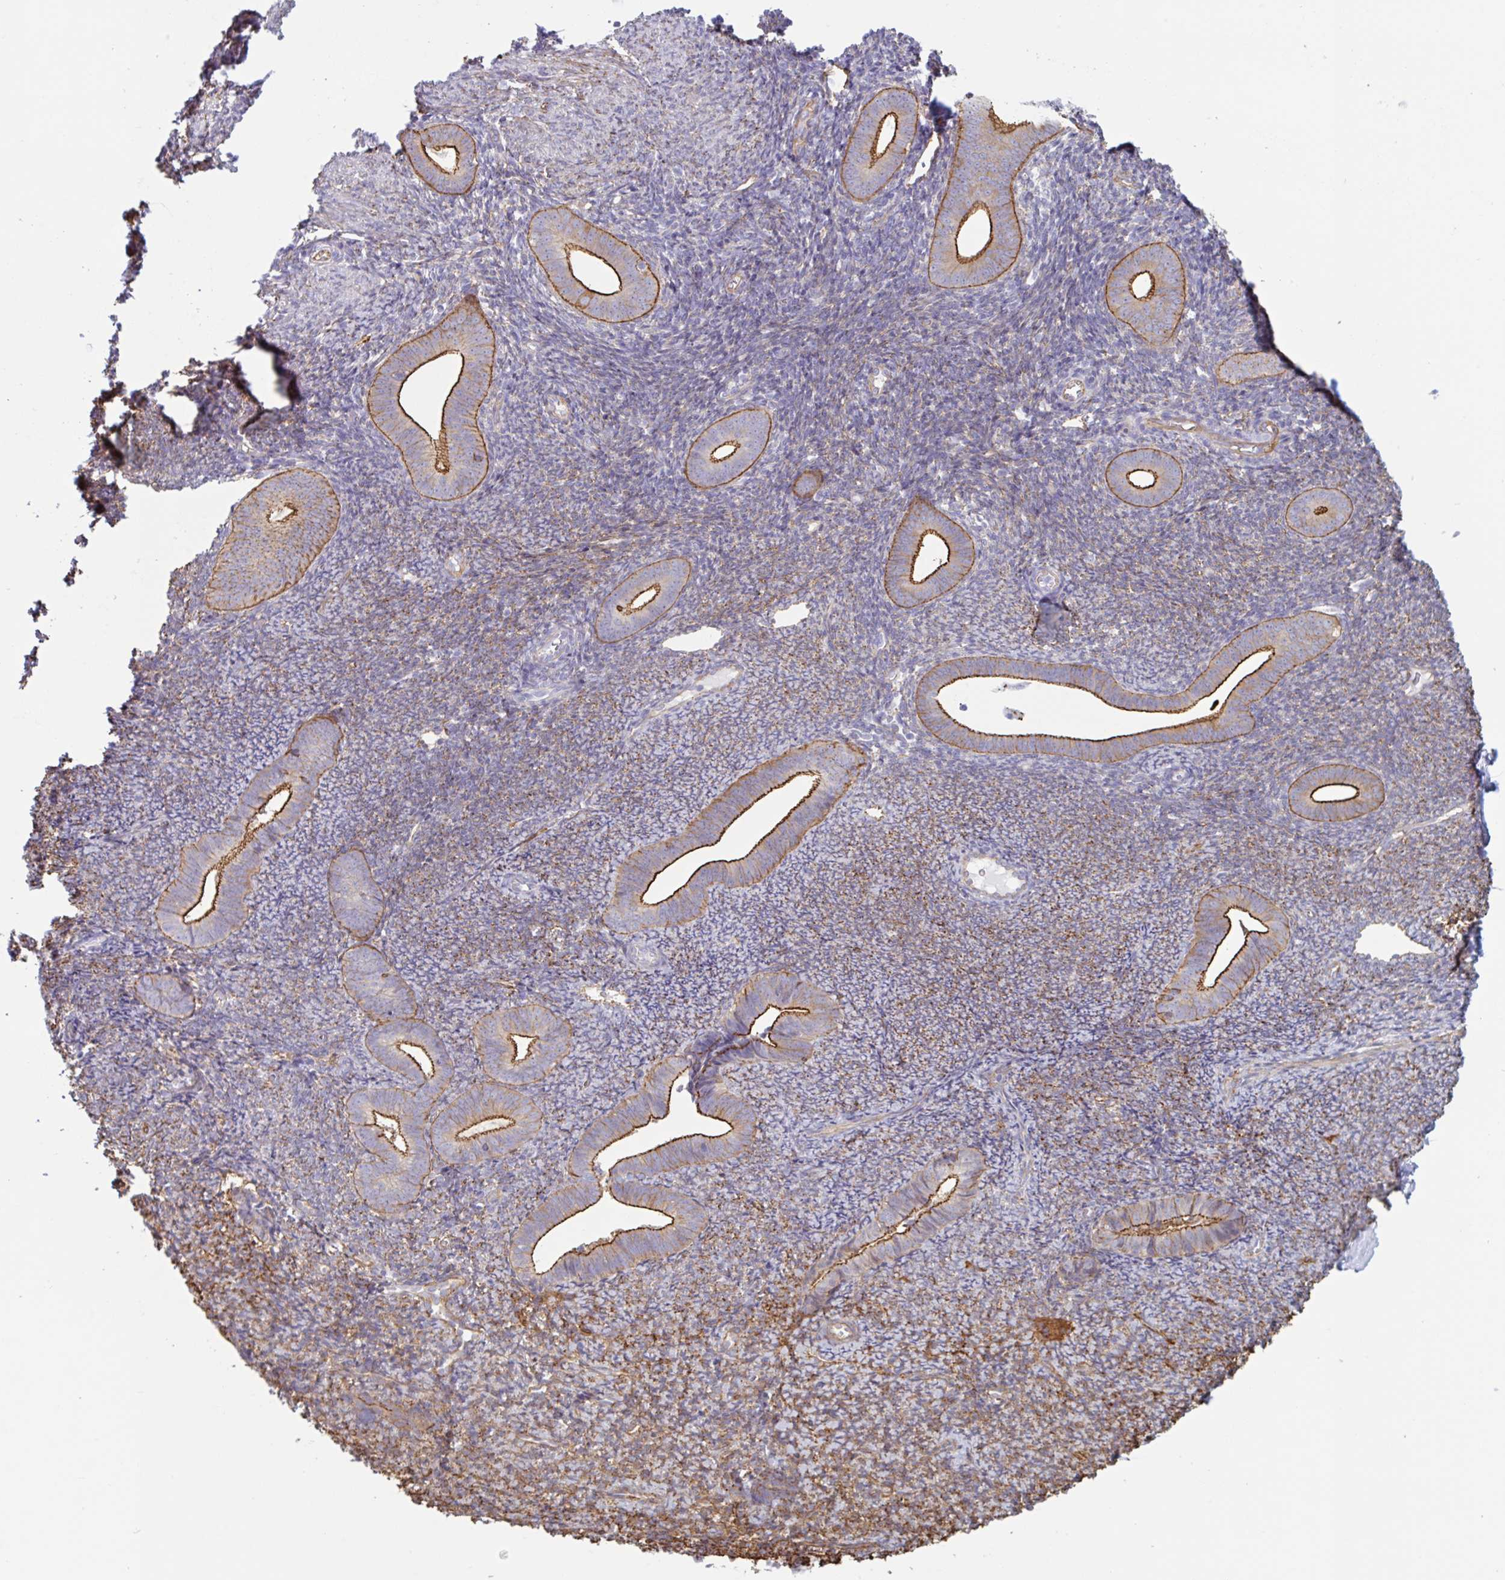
{"staining": {"intensity": "weak", "quantity": "25%-75%", "location": "cytoplasmic/membranous"}, "tissue": "endometrium", "cell_type": "Cells in endometrial stroma", "image_type": "normal", "snomed": [{"axis": "morphology", "description": "Normal tissue, NOS"}, {"axis": "topography", "description": "Endometrium"}], "caption": "Immunohistochemistry (DAB) staining of unremarkable endometrium exhibits weak cytoplasmic/membranous protein staining in approximately 25%-75% of cells in endometrial stroma. (Stains: DAB (3,3'-diaminobenzidine) in brown, nuclei in blue, Microscopy: brightfield microscopy at high magnification).", "gene": "MYH10", "patient": {"sex": "female", "age": 39}}